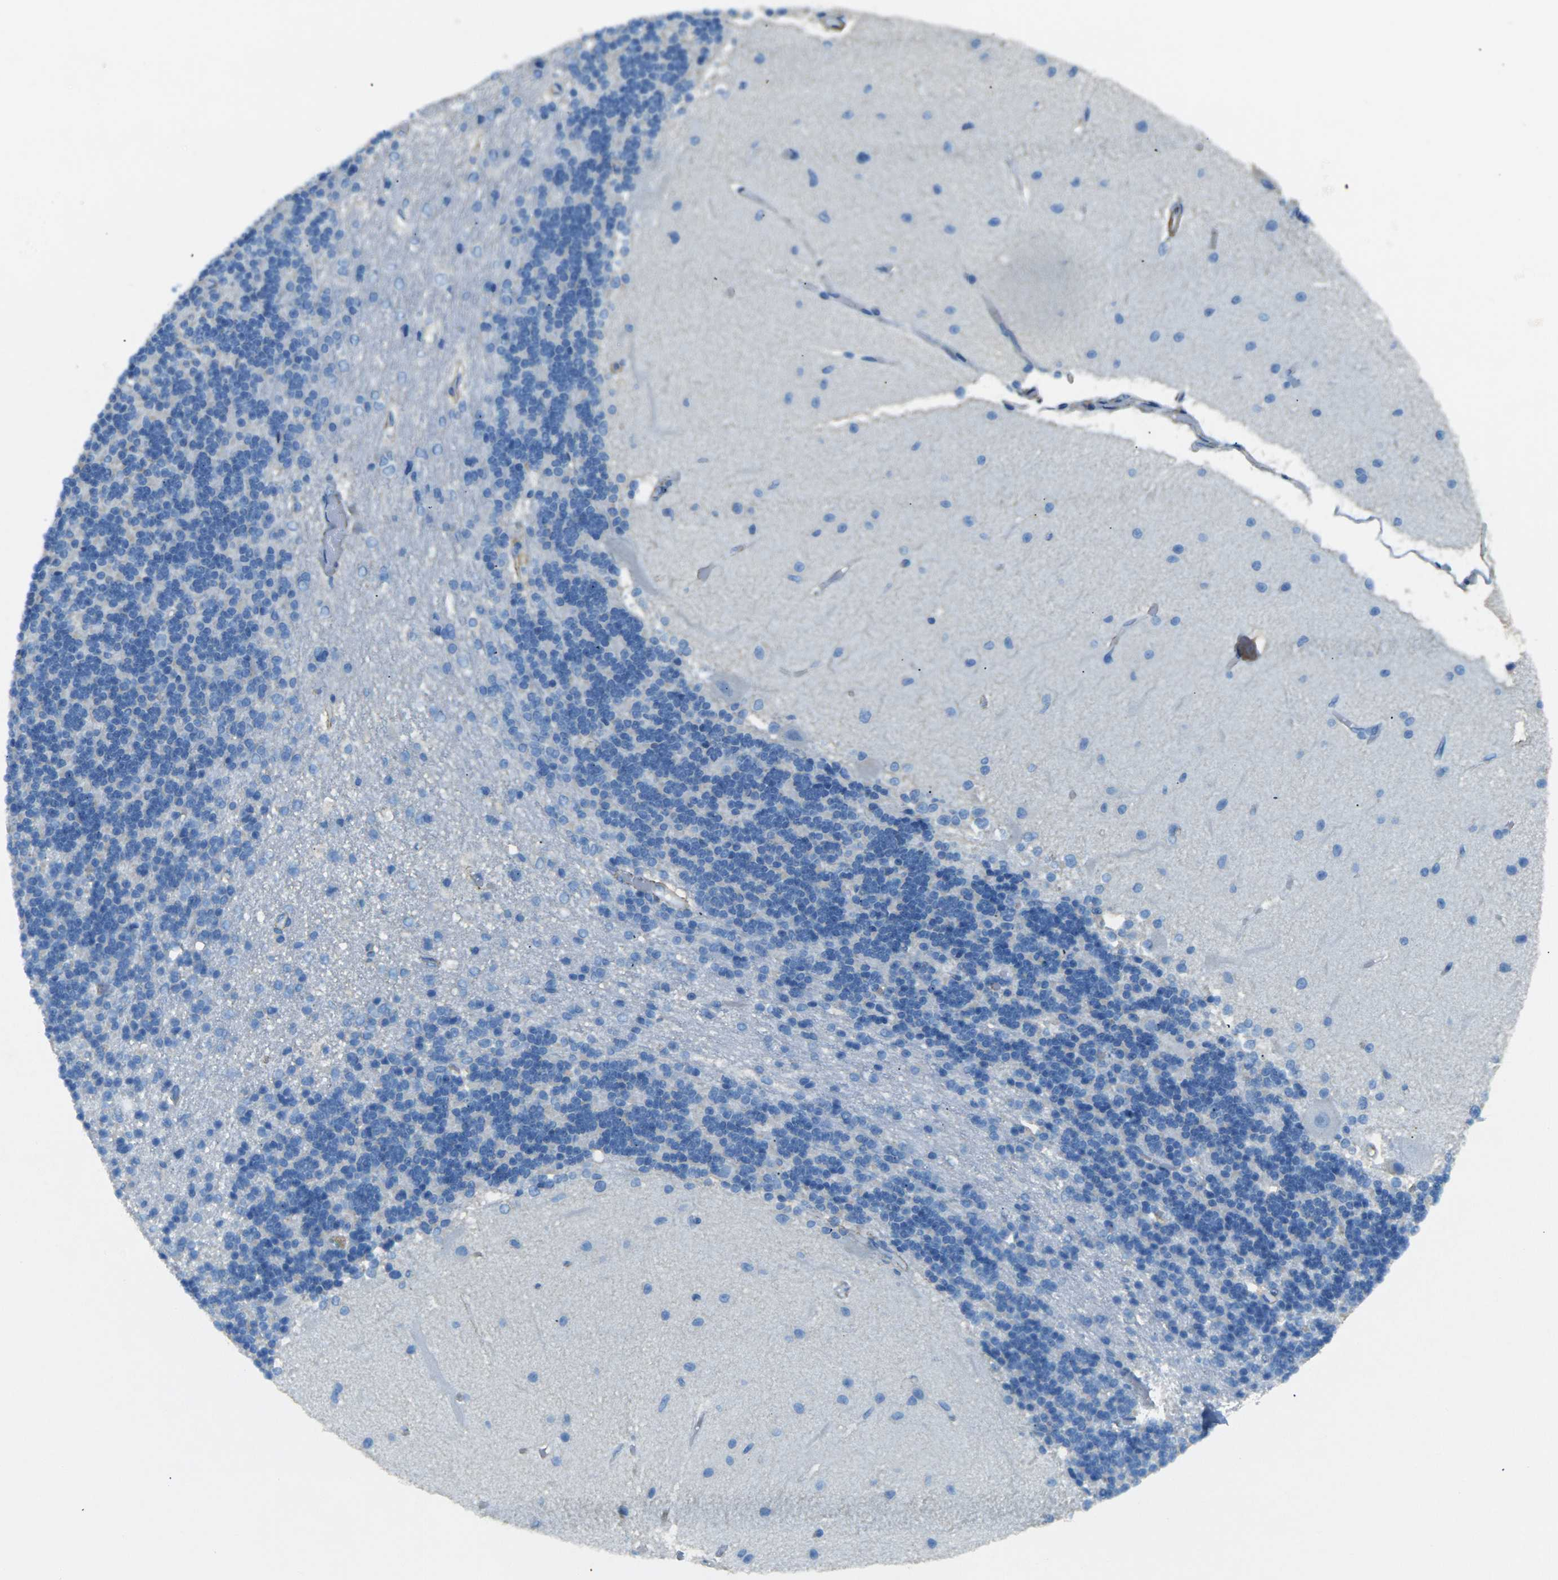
{"staining": {"intensity": "moderate", "quantity": "<25%", "location": "cytoplasmic/membranous"}, "tissue": "cerebellum", "cell_type": "Cells in granular layer", "image_type": "normal", "snomed": [{"axis": "morphology", "description": "Normal tissue, NOS"}, {"axis": "topography", "description": "Cerebellum"}], "caption": "Immunohistochemistry (IHC) photomicrograph of normal cerebellum stained for a protein (brown), which exhibits low levels of moderate cytoplasmic/membranous expression in about <25% of cells in granular layer.", "gene": "EPHA7", "patient": {"sex": "female", "age": 54}}